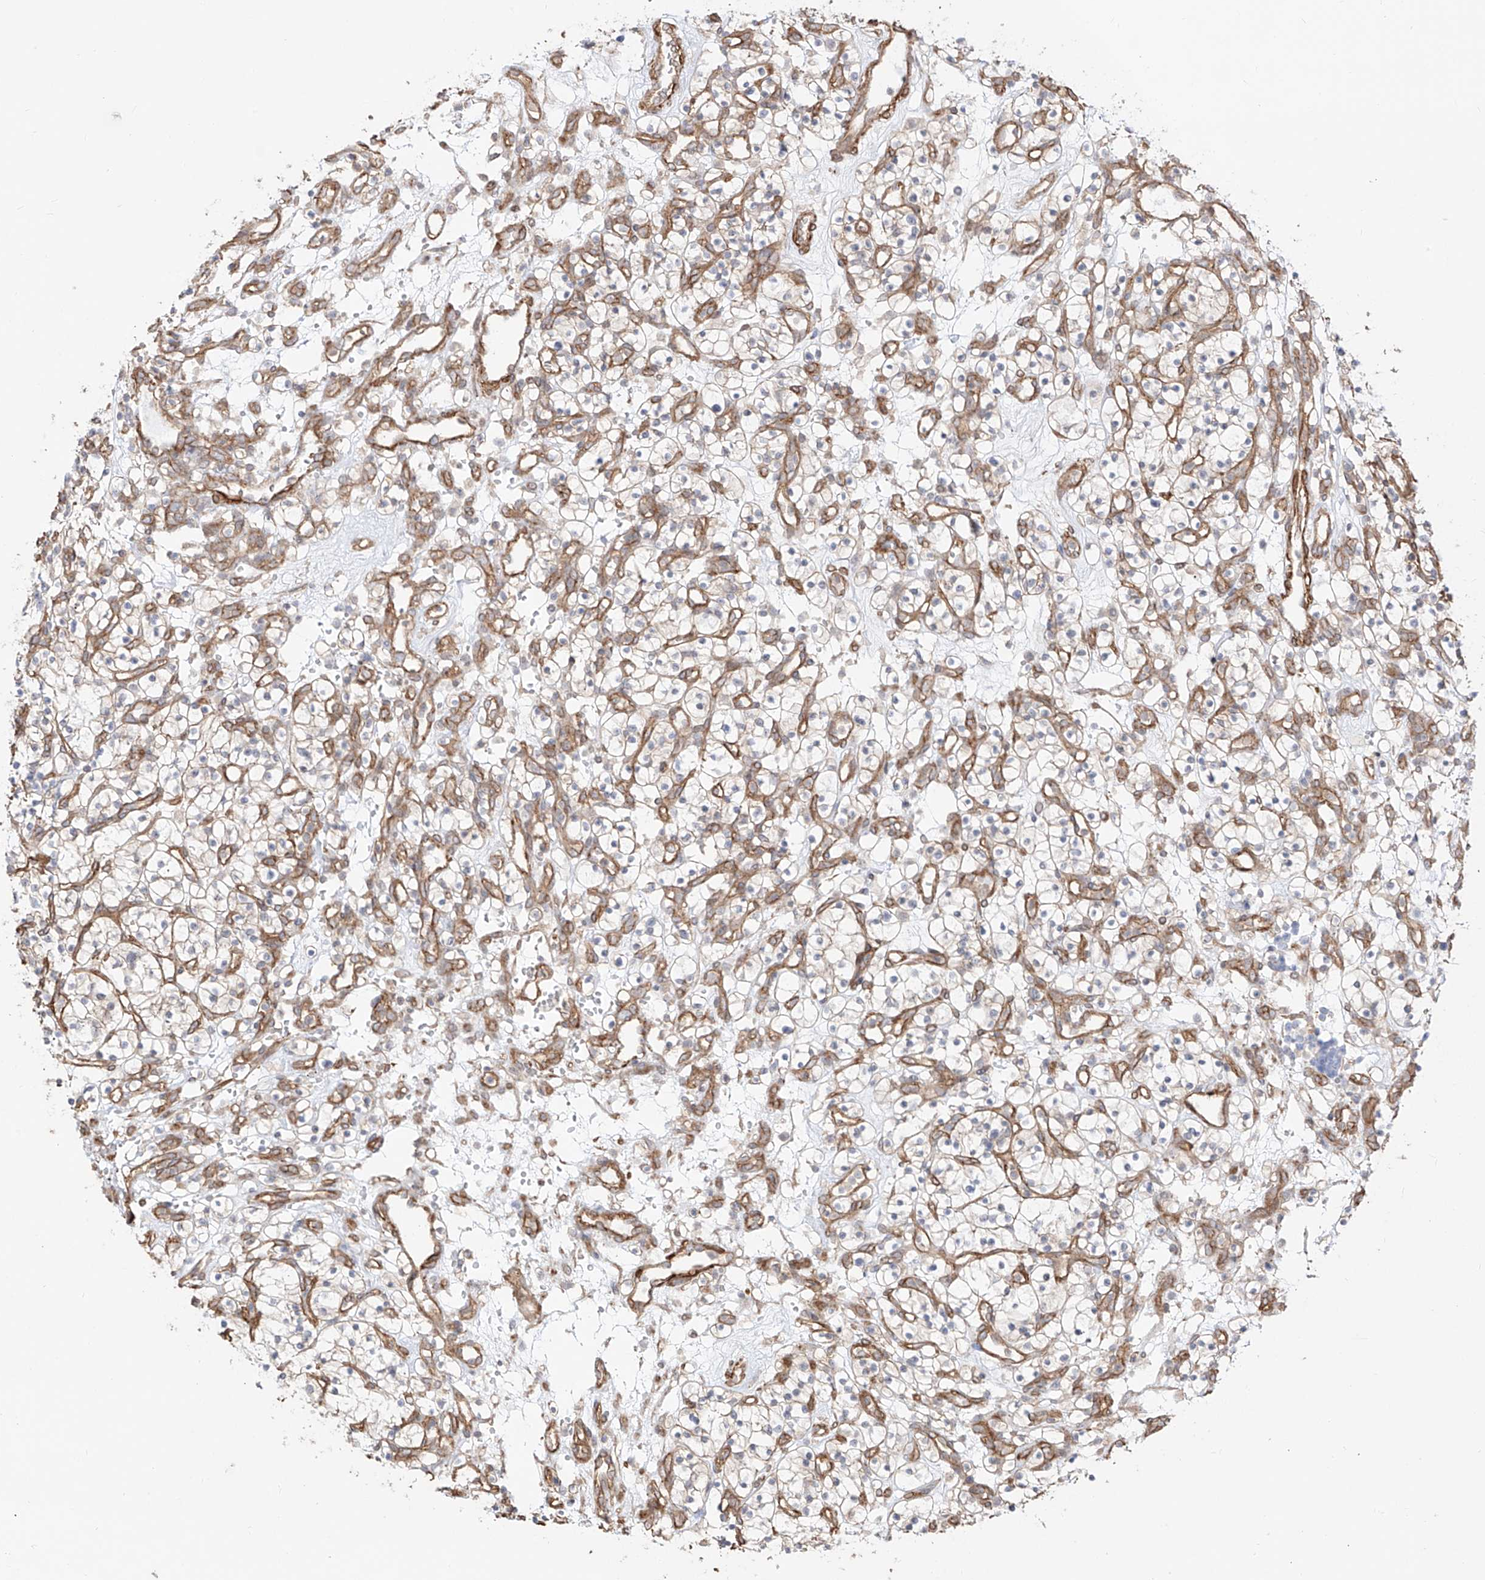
{"staining": {"intensity": "negative", "quantity": "none", "location": "none"}, "tissue": "renal cancer", "cell_type": "Tumor cells", "image_type": "cancer", "snomed": [{"axis": "morphology", "description": "Adenocarcinoma, NOS"}, {"axis": "topography", "description": "Kidney"}], "caption": "The photomicrograph displays no significant expression in tumor cells of renal adenocarcinoma.", "gene": "ZNF180", "patient": {"sex": "female", "age": 57}}